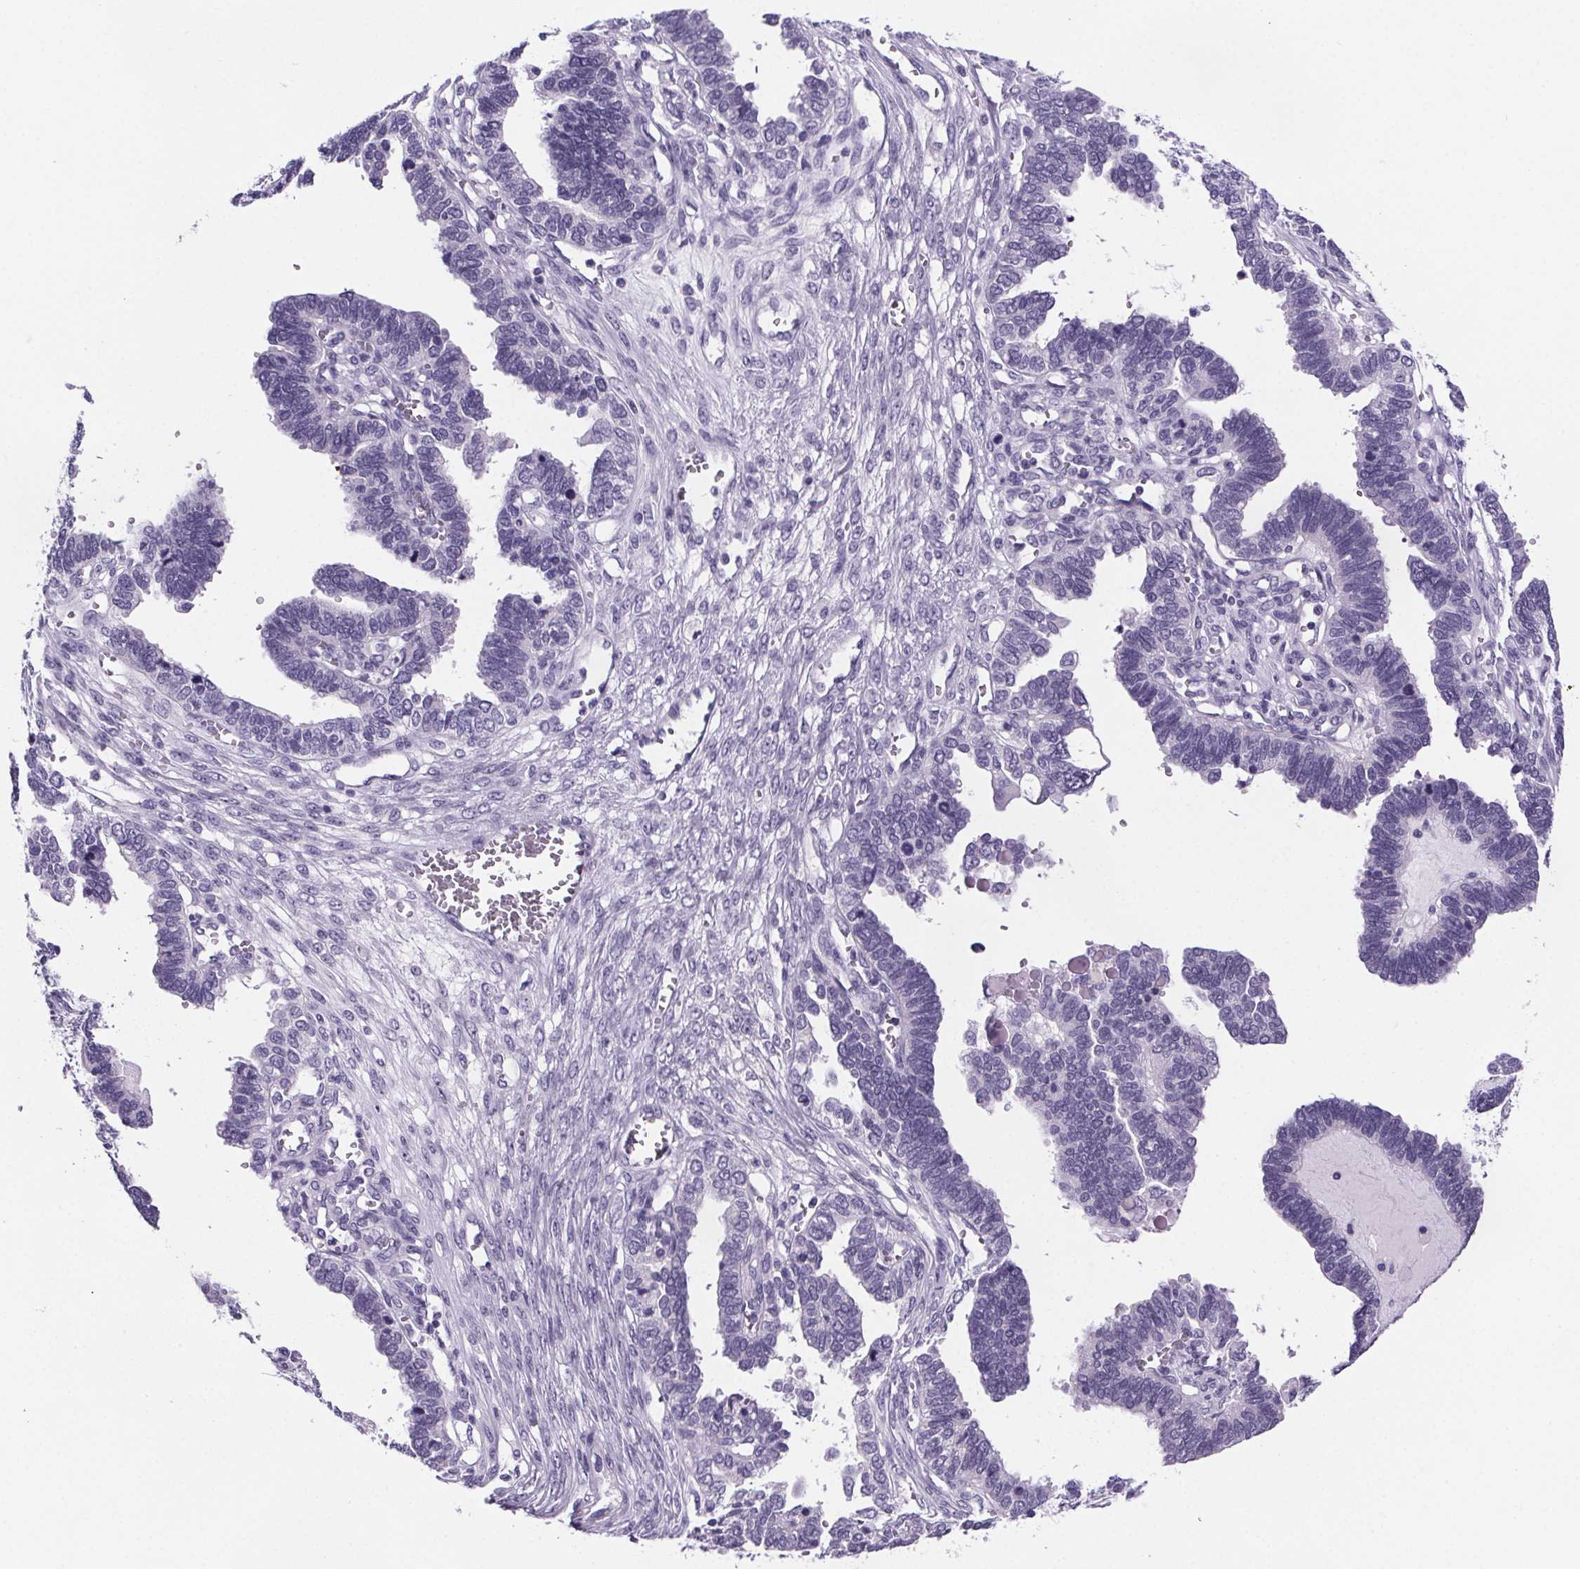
{"staining": {"intensity": "negative", "quantity": "none", "location": "none"}, "tissue": "ovarian cancer", "cell_type": "Tumor cells", "image_type": "cancer", "snomed": [{"axis": "morphology", "description": "Cystadenocarcinoma, serous, NOS"}, {"axis": "topography", "description": "Ovary"}], "caption": "IHC of ovarian cancer (serous cystadenocarcinoma) exhibits no expression in tumor cells. Nuclei are stained in blue.", "gene": "CUBN", "patient": {"sex": "female", "age": 51}}